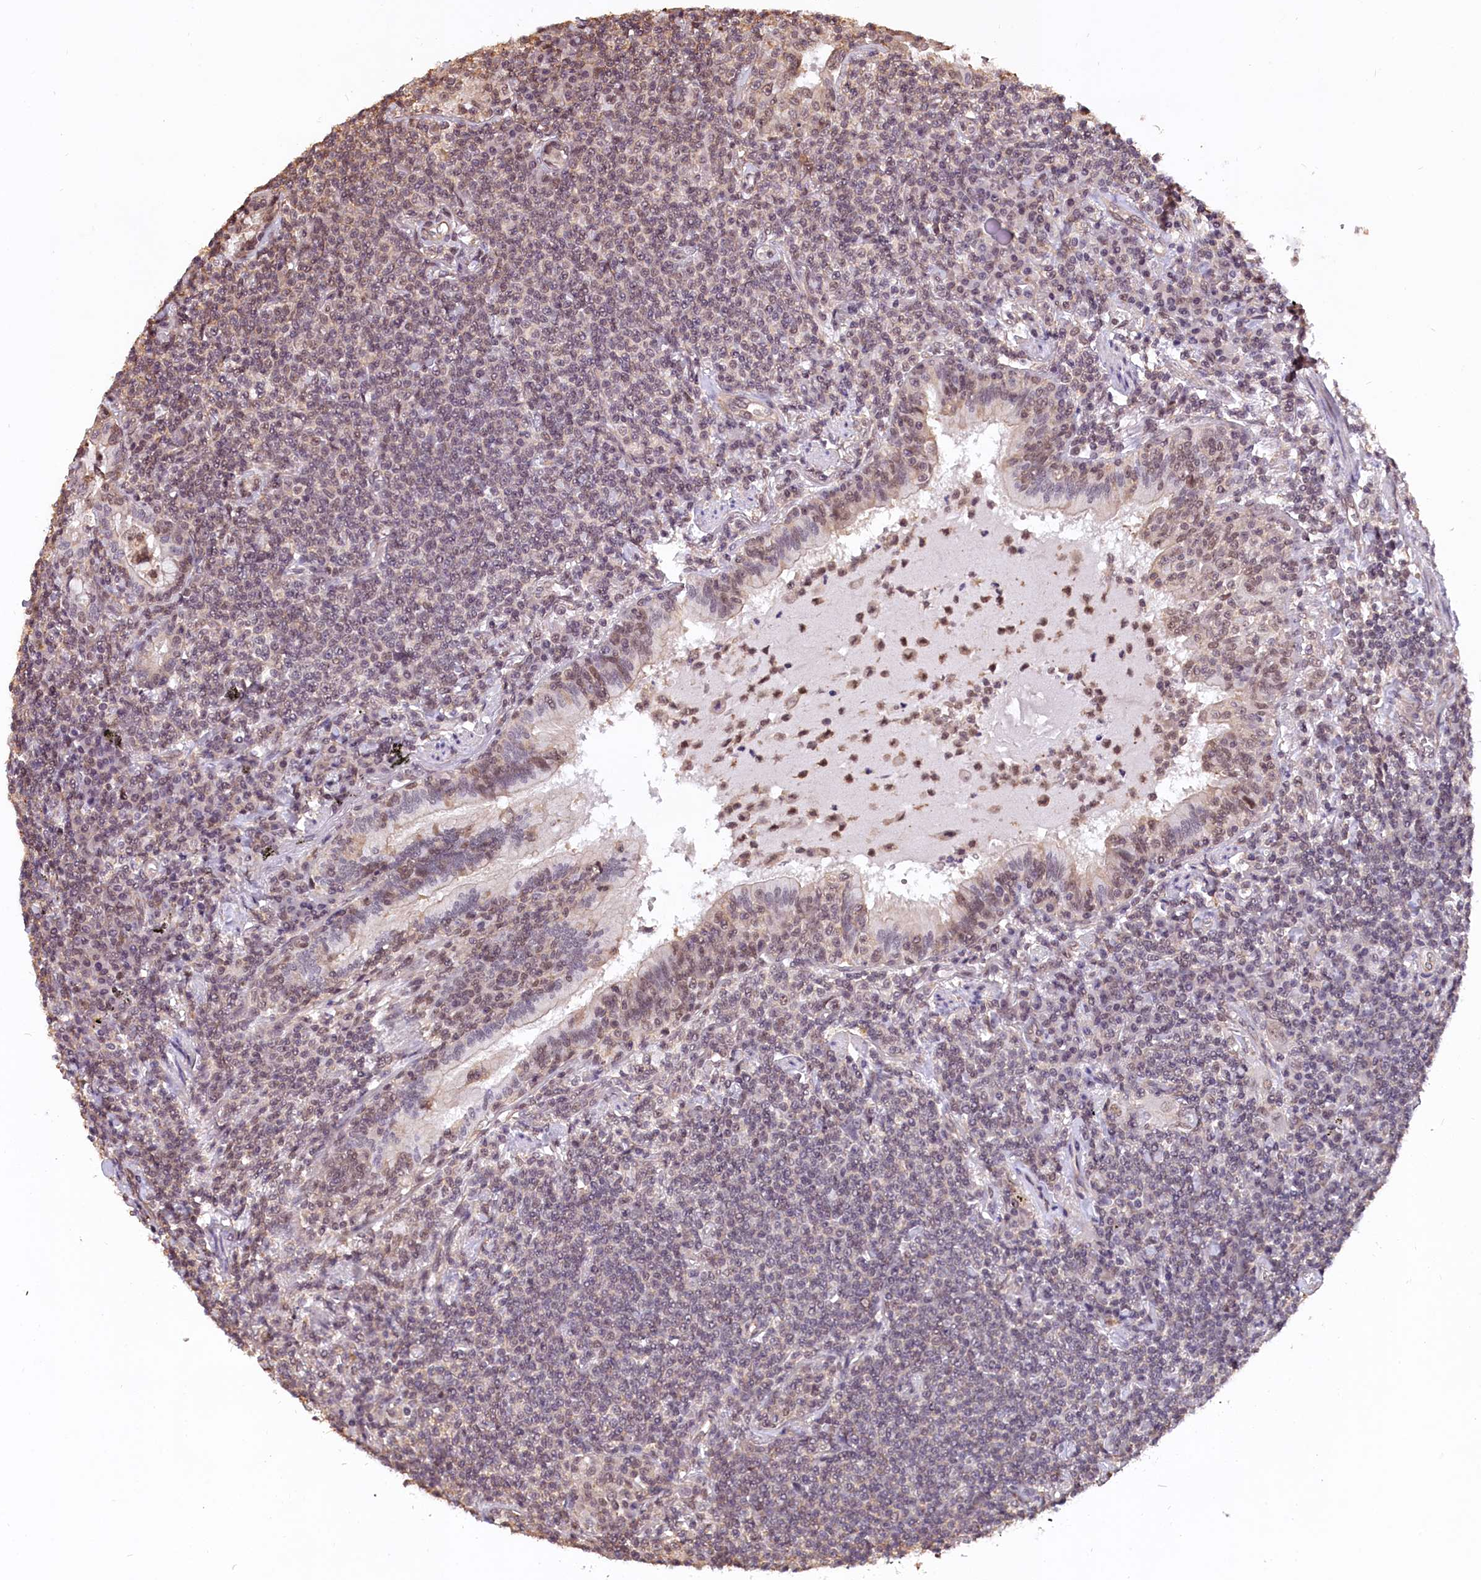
{"staining": {"intensity": "weak", "quantity": "25%-75%", "location": "nuclear"}, "tissue": "lymphoma", "cell_type": "Tumor cells", "image_type": "cancer", "snomed": [{"axis": "morphology", "description": "Malignant lymphoma, non-Hodgkin's type, Low grade"}, {"axis": "topography", "description": "Lung"}], "caption": "About 25%-75% of tumor cells in human lymphoma display weak nuclear protein expression as visualized by brown immunohistochemical staining.", "gene": "ZC3H4", "patient": {"sex": "female", "age": 71}}